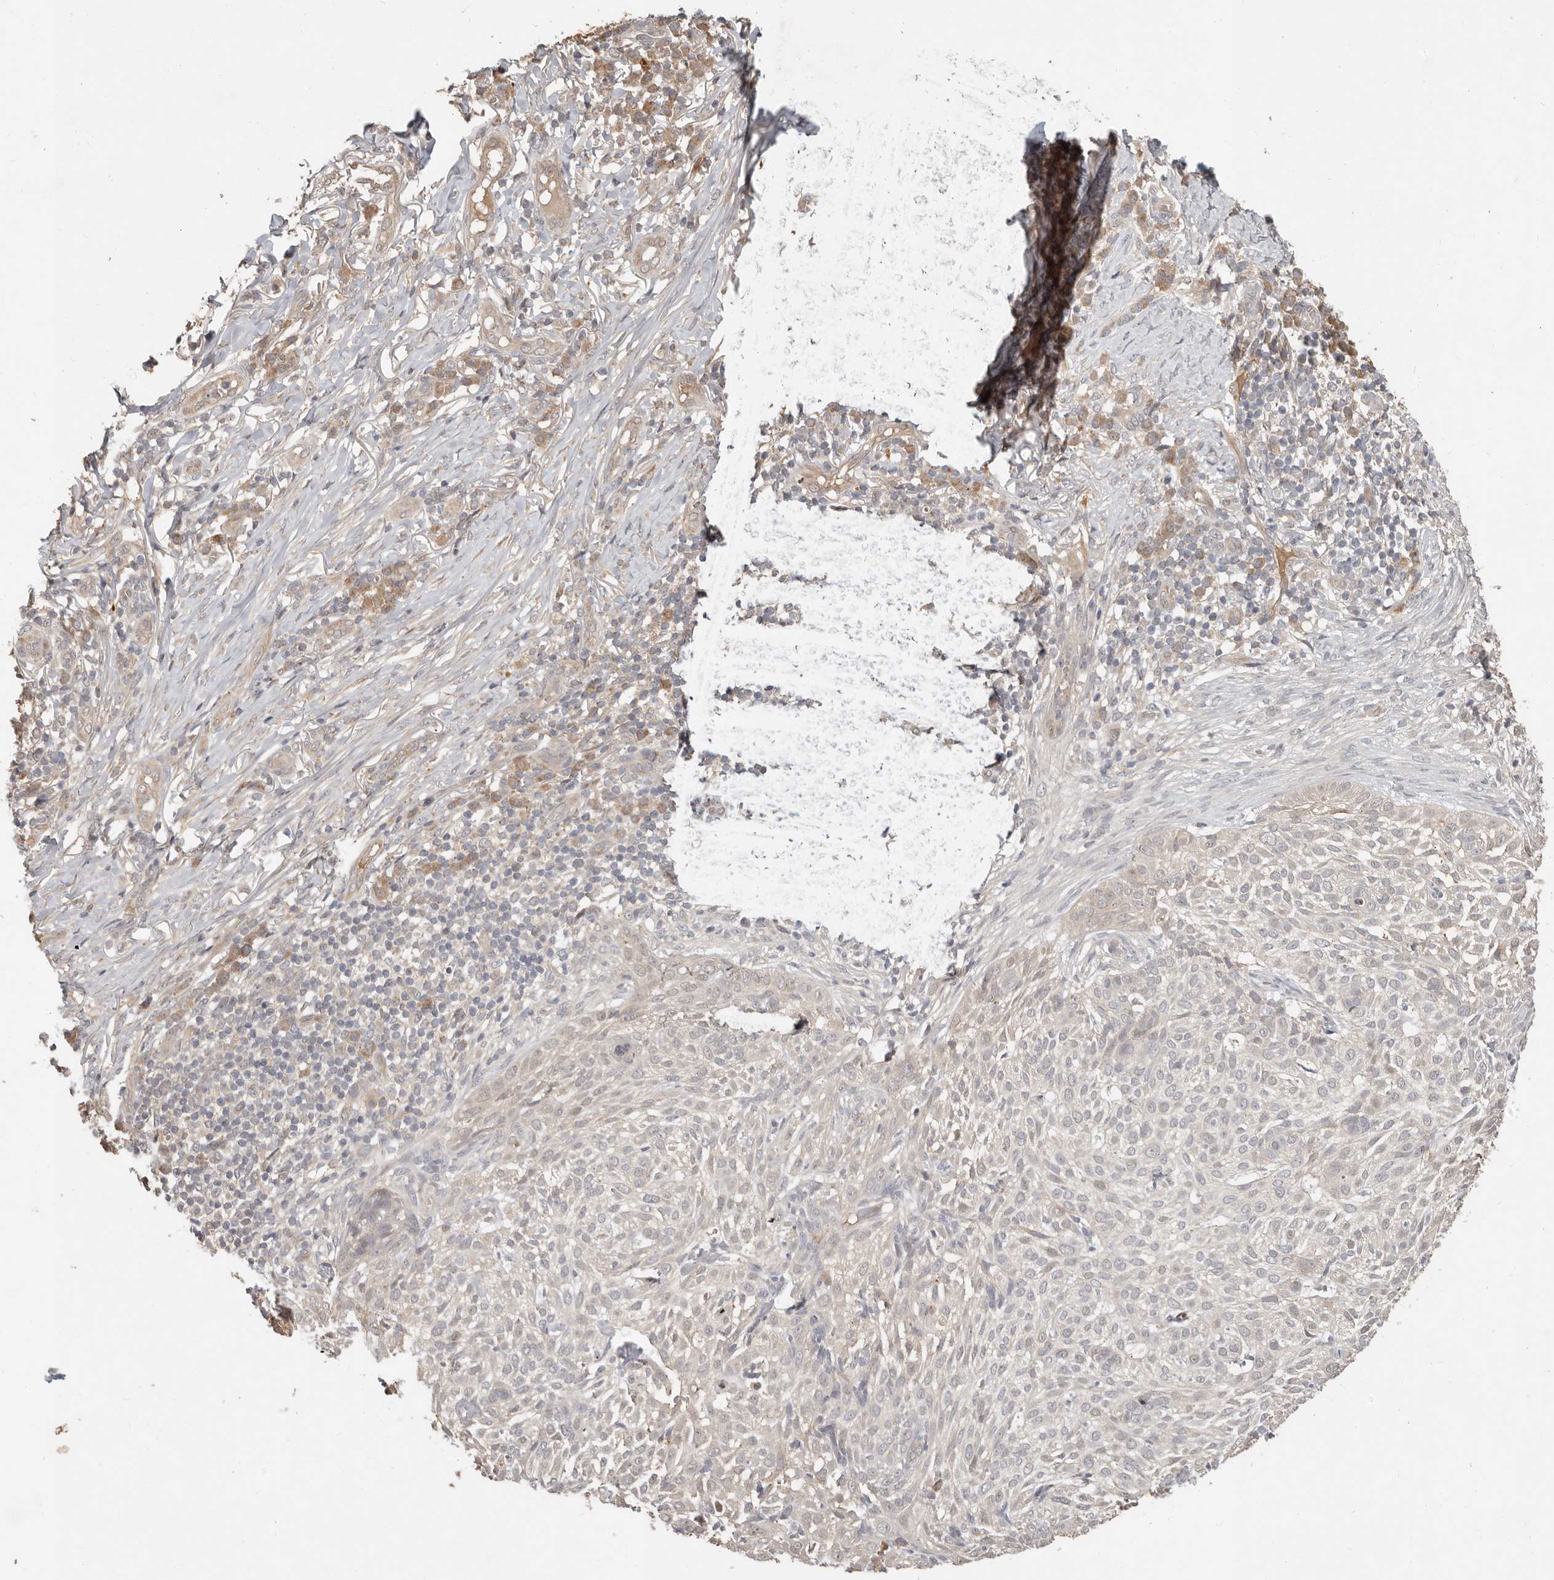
{"staining": {"intensity": "negative", "quantity": "none", "location": "none"}, "tissue": "skin cancer", "cell_type": "Tumor cells", "image_type": "cancer", "snomed": [{"axis": "morphology", "description": "Basal cell carcinoma"}, {"axis": "topography", "description": "Skin"}], "caption": "High magnification brightfield microscopy of basal cell carcinoma (skin) stained with DAB (brown) and counterstained with hematoxylin (blue): tumor cells show no significant positivity.", "gene": "MTFR2", "patient": {"sex": "female", "age": 64}}